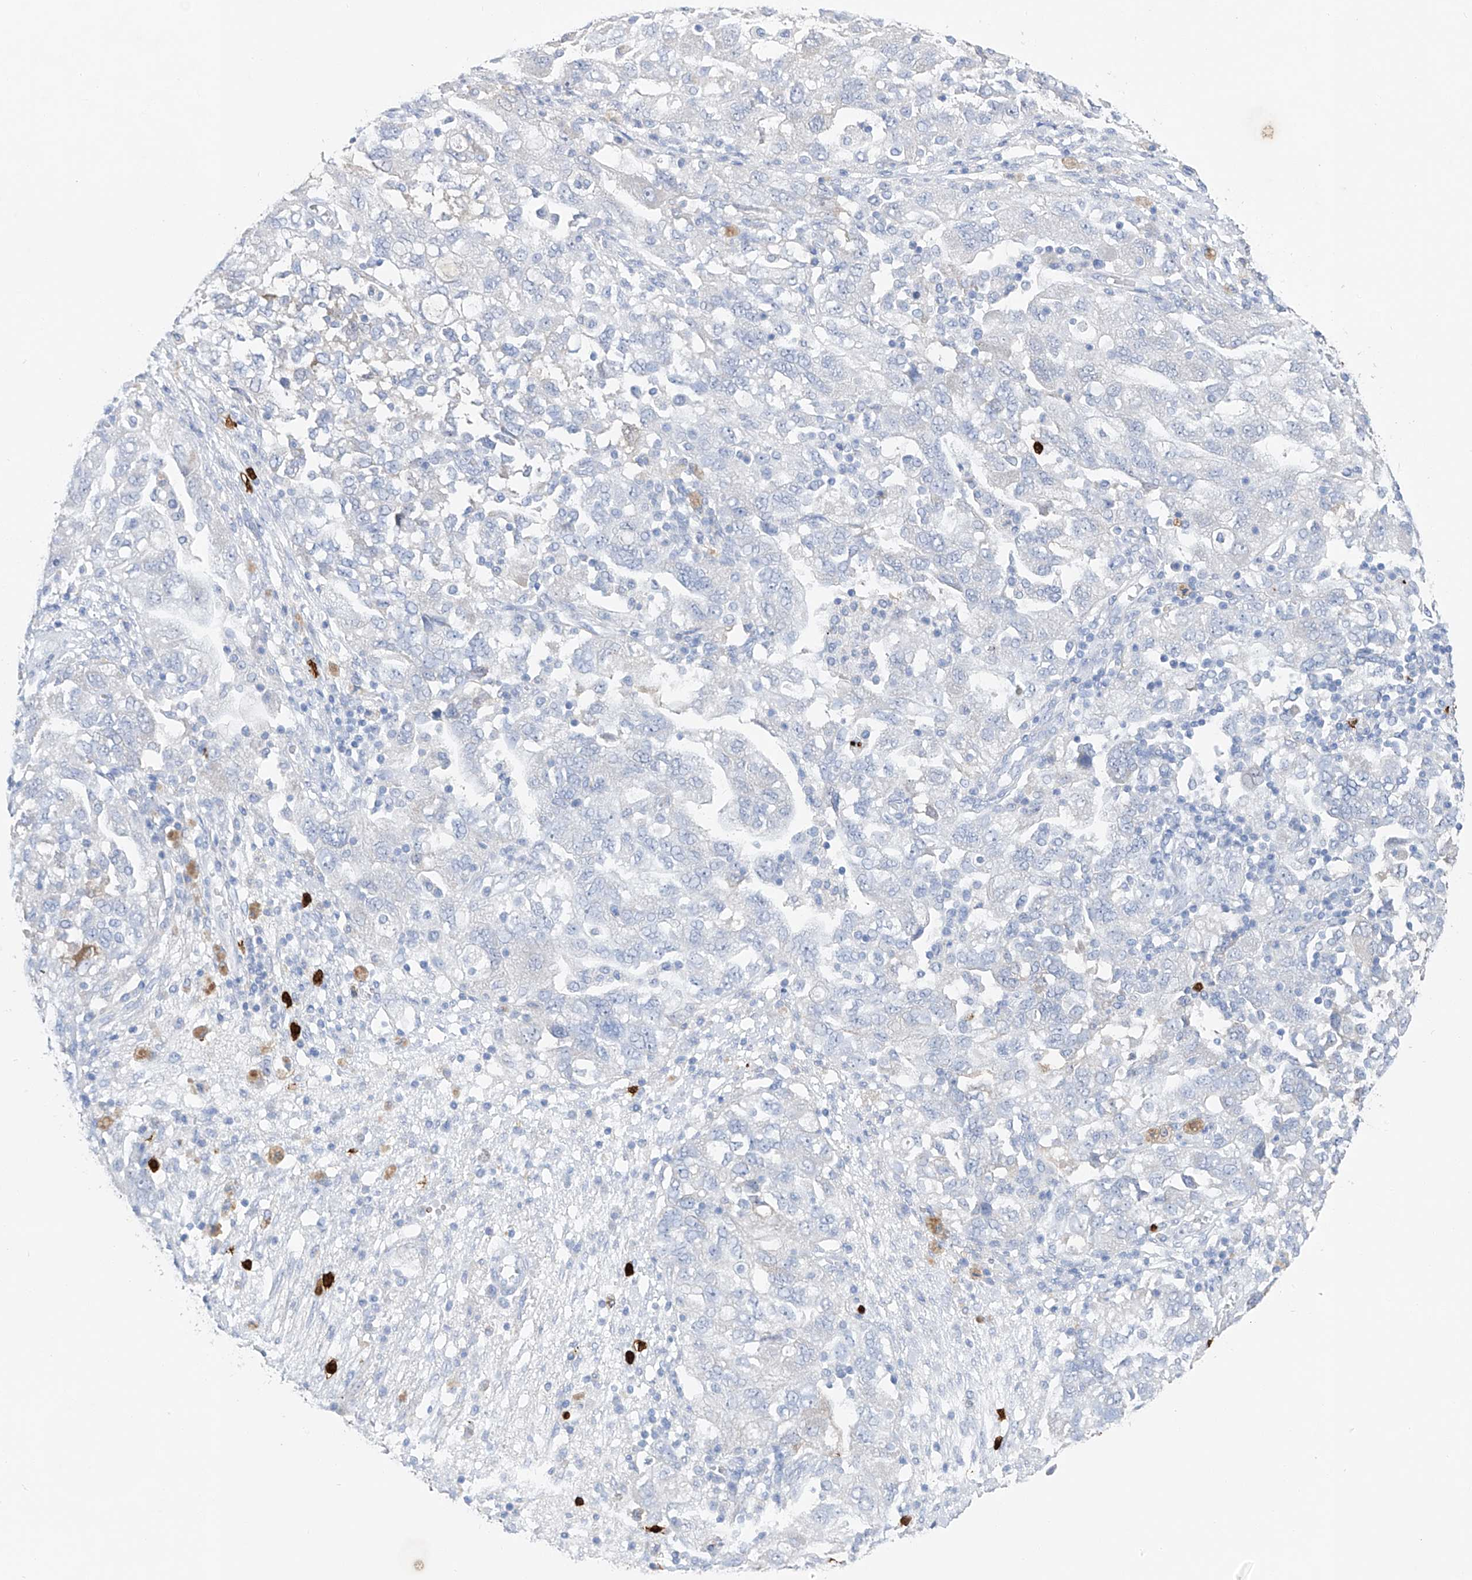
{"staining": {"intensity": "negative", "quantity": "none", "location": "none"}, "tissue": "ovarian cancer", "cell_type": "Tumor cells", "image_type": "cancer", "snomed": [{"axis": "morphology", "description": "Carcinoma, NOS"}, {"axis": "morphology", "description": "Cystadenocarcinoma, serous, NOS"}, {"axis": "topography", "description": "Ovary"}], "caption": "DAB immunohistochemical staining of ovarian serous cystadenocarcinoma reveals no significant expression in tumor cells. Nuclei are stained in blue.", "gene": "FRS3", "patient": {"sex": "female", "age": 69}}